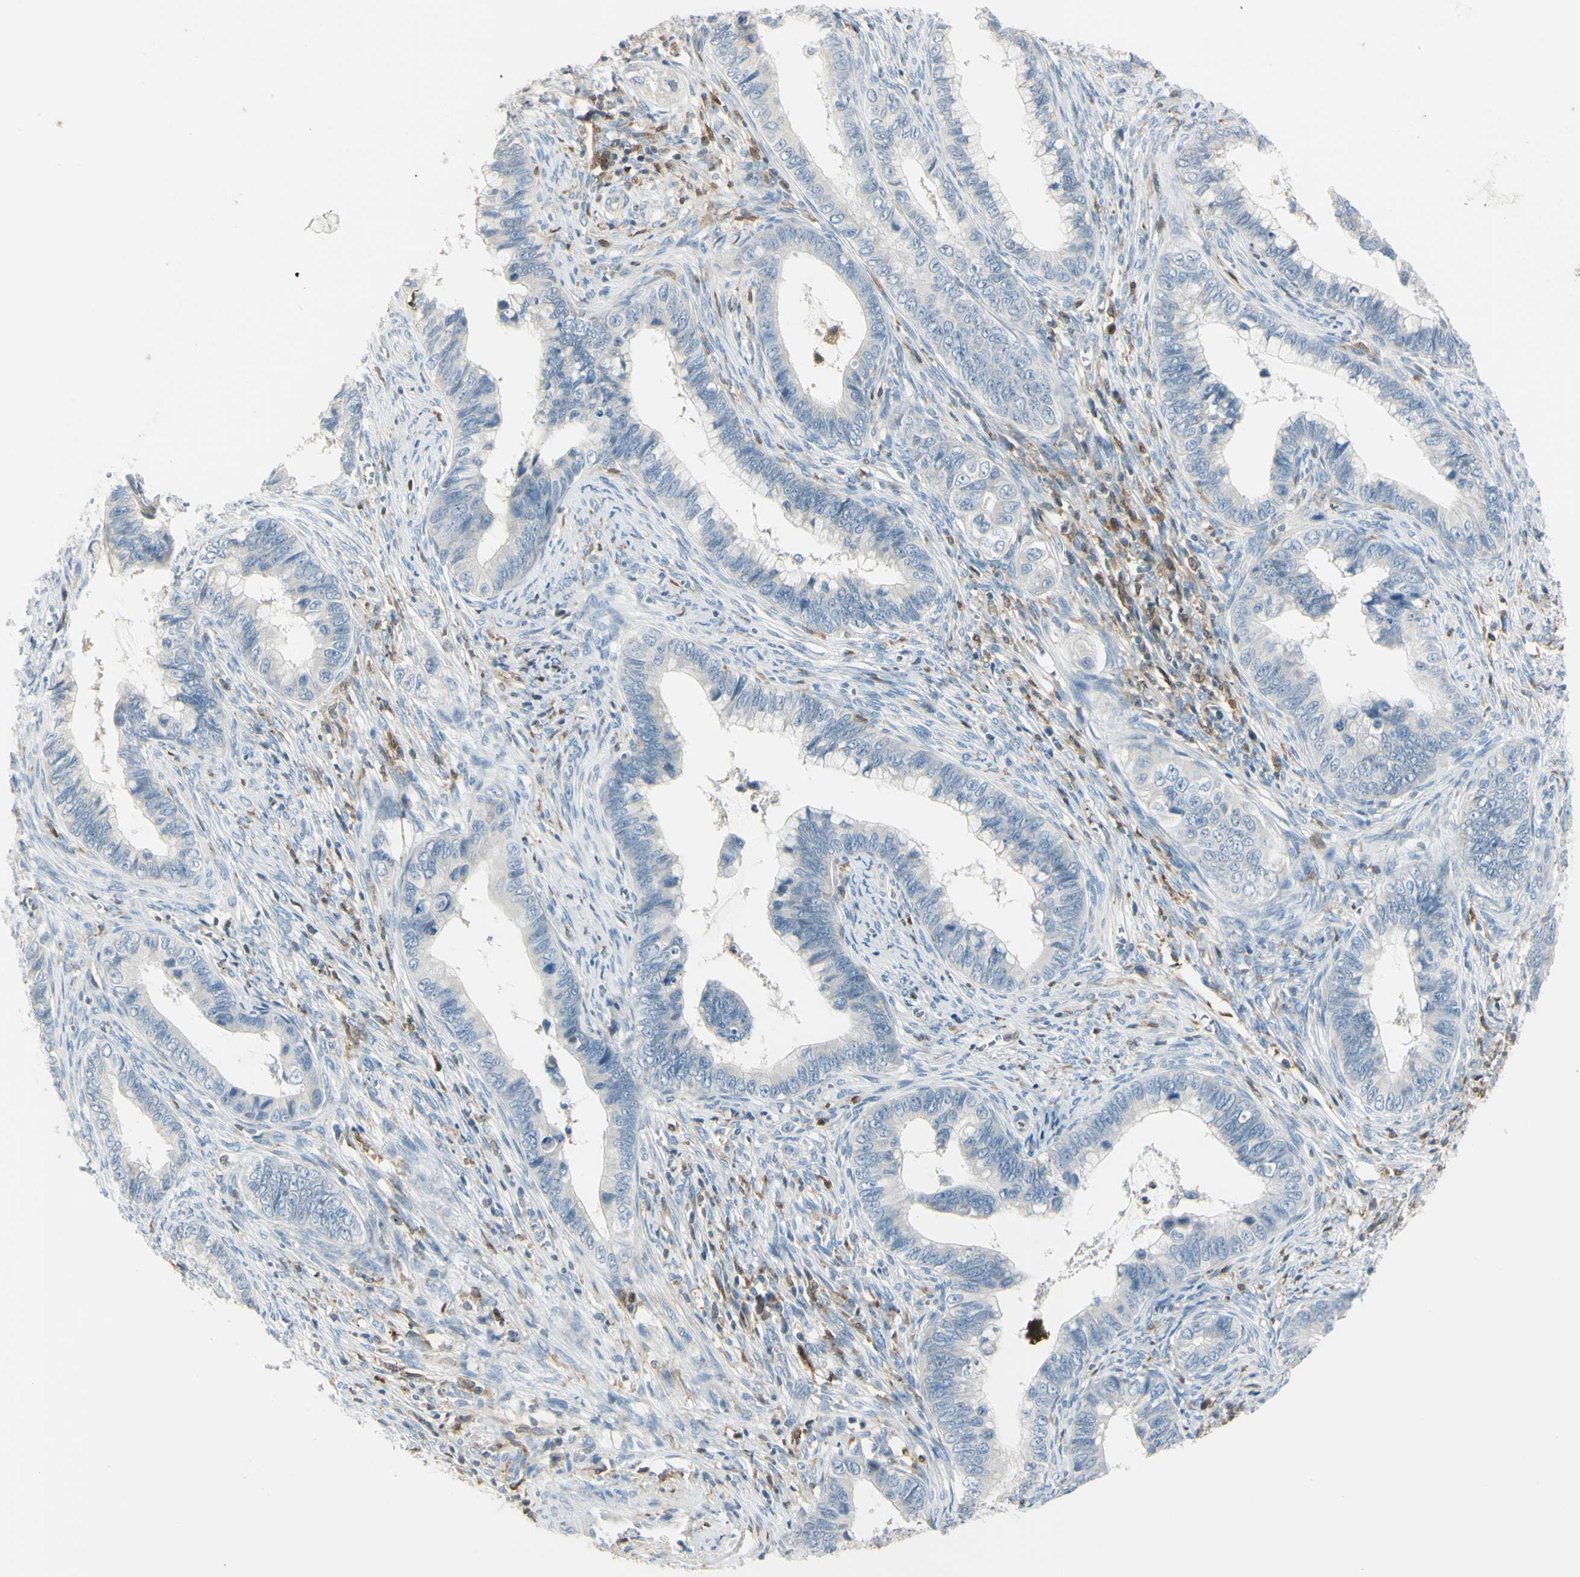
{"staining": {"intensity": "negative", "quantity": "none", "location": "none"}, "tissue": "cervical cancer", "cell_type": "Tumor cells", "image_type": "cancer", "snomed": [{"axis": "morphology", "description": "Adenocarcinoma, NOS"}, {"axis": "topography", "description": "Cervix"}], "caption": "There is no significant staining in tumor cells of cervical cancer (adenocarcinoma).", "gene": "CYRIB", "patient": {"sex": "female", "age": 44}}